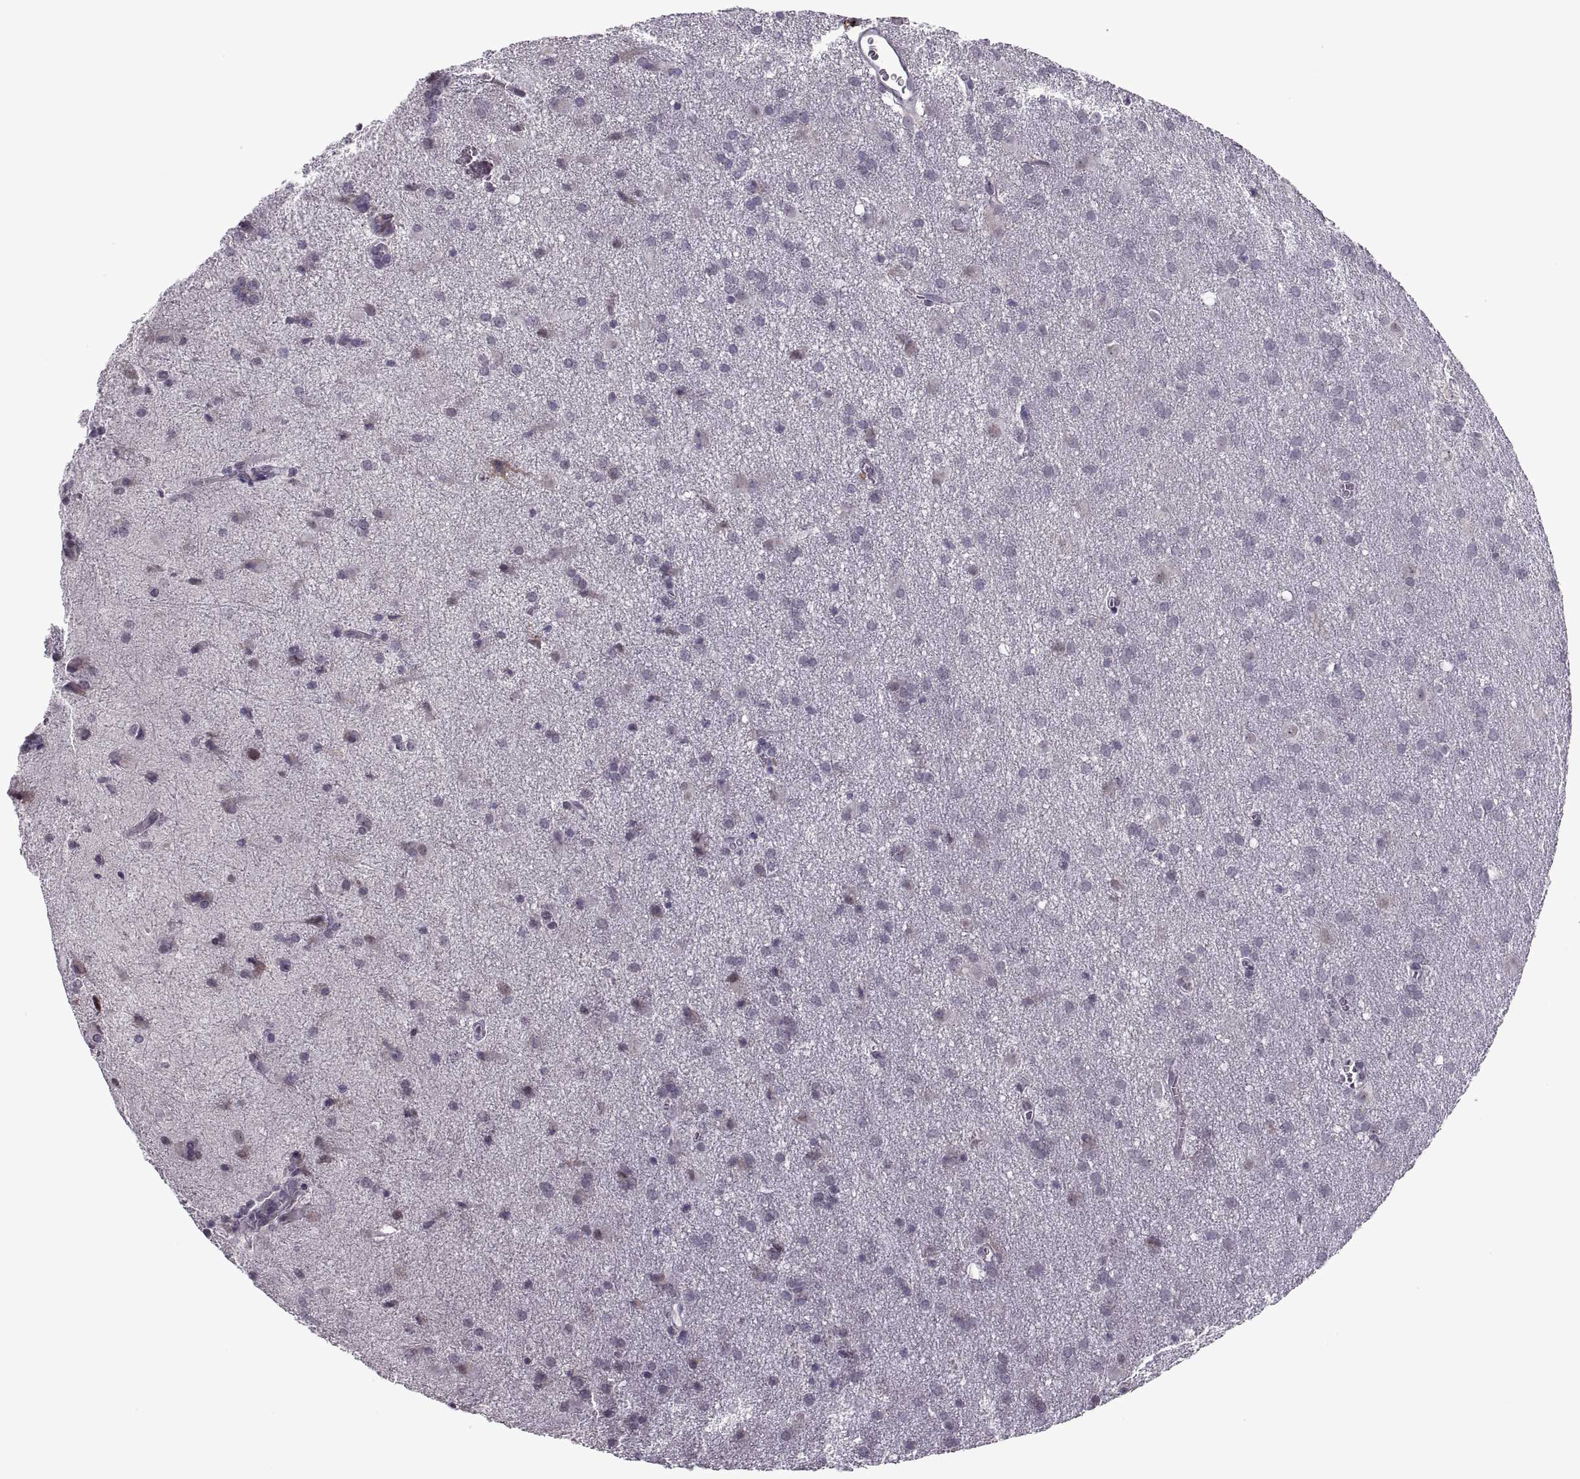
{"staining": {"intensity": "negative", "quantity": "none", "location": "none"}, "tissue": "glioma", "cell_type": "Tumor cells", "image_type": "cancer", "snomed": [{"axis": "morphology", "description": "Glioma, malignant, Low grade"}, {"axis": "topography", "description": "Brain"}], "caption": "The histopathology image displays no significant positivity in tumor cells of glioma. Brightfield microscopy of immunohistochemistry stained with DAB (3,3'-diaminobenzidine) (brown) and hematoxylin (blue), captured at high magnification.", "gene": "PRSS37", "patient": {"sex": "male", "age": 58}}